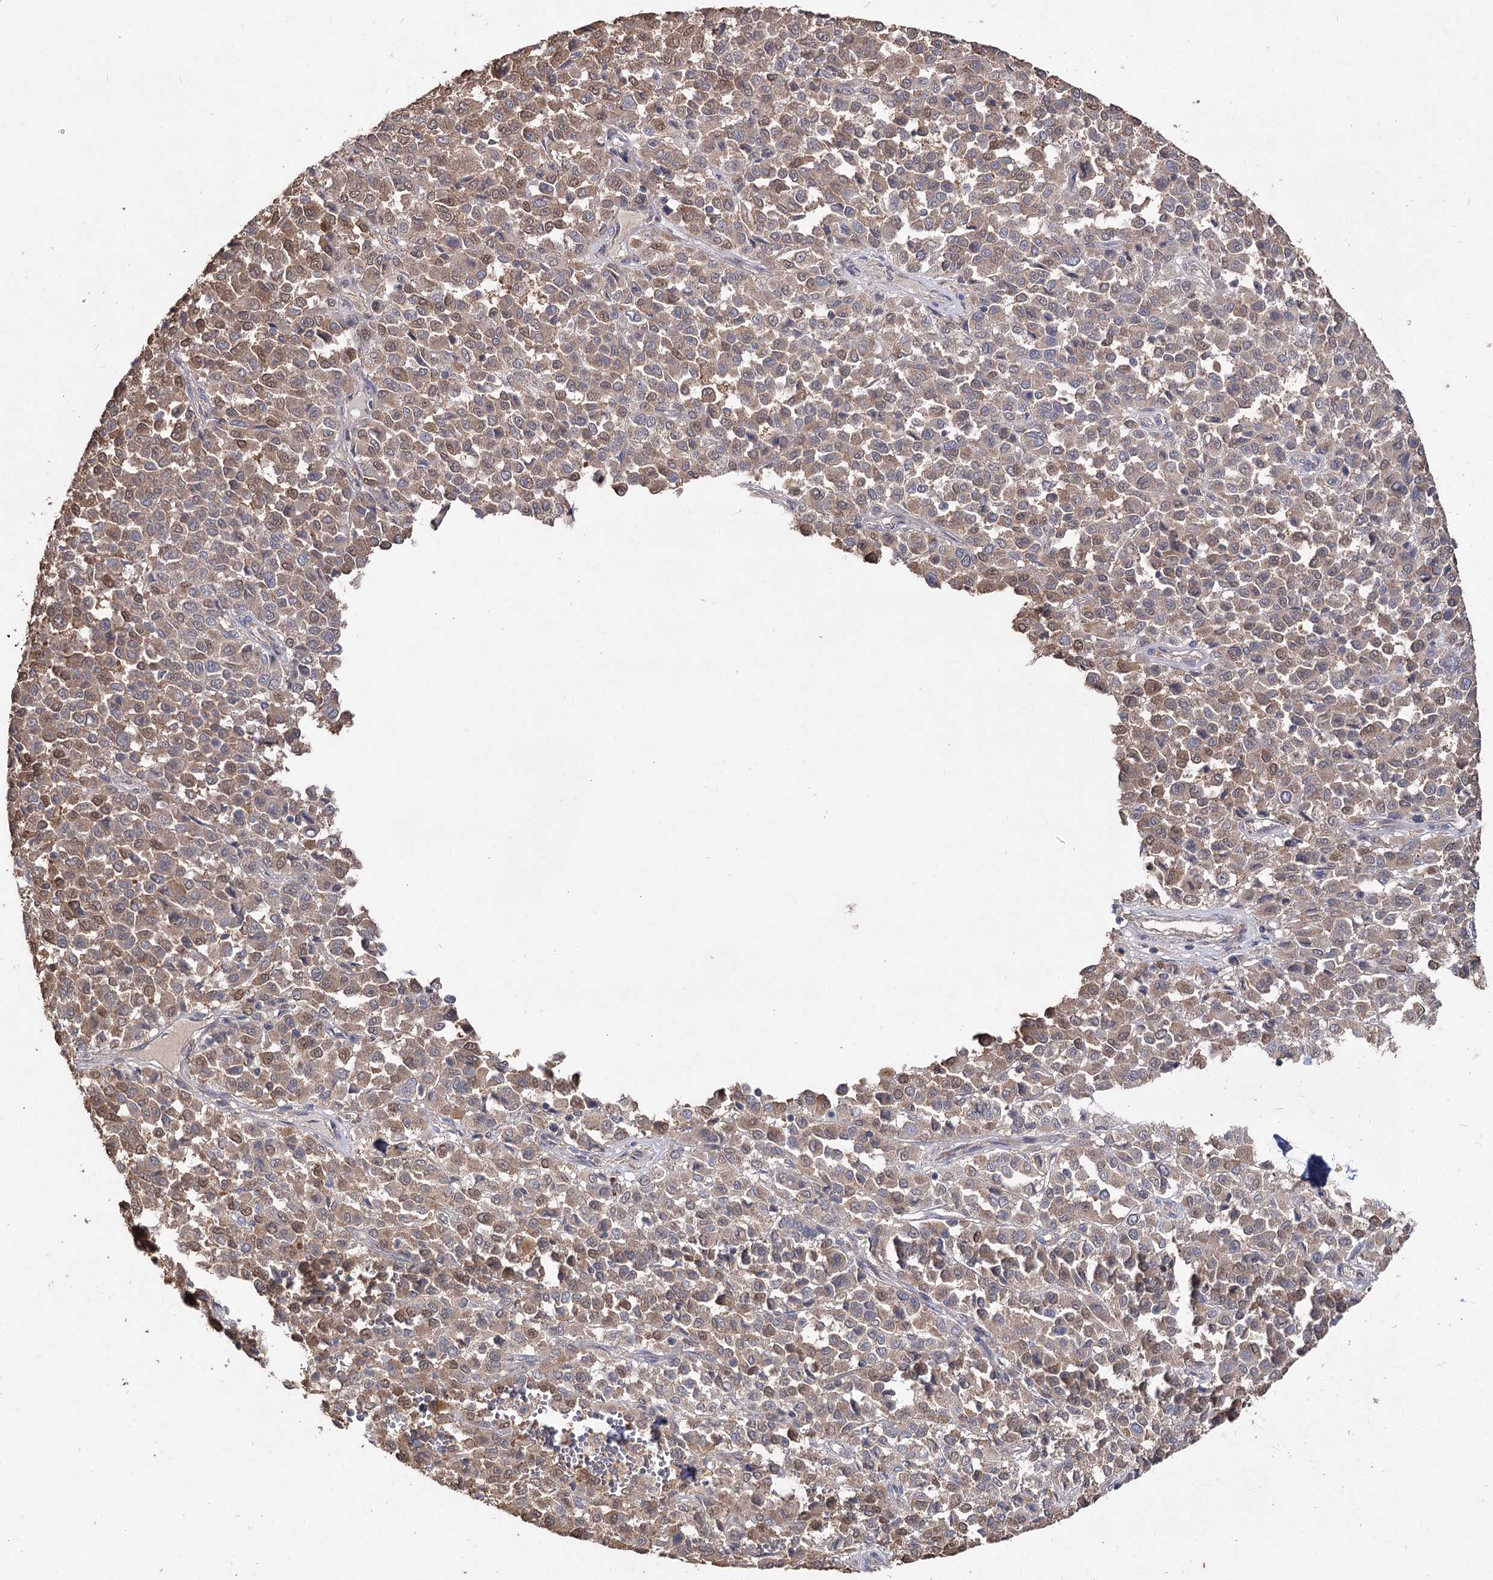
{"staining": {"intensity": "moderate", "quantity": ">75%", "location": "cytoplasmic/membranous"}, "tissue": "melanoma", "cell_type": "Tumor cells", "image_type": "cancer", "snomed": [{"axis": "morphology", "description": "Malignant melanoma, Metastatic site"}, {"axis": "topography", "description": "Pancreas"}], "caption": "Brown immunohistochemical staining in human malignant melanoma (metastatic site) shows moderate cytoplasmic/membranous positivity in about >75% of tumor cells.", "gene": "AURKC", "patient": {"sex": "female", "age": 30}}